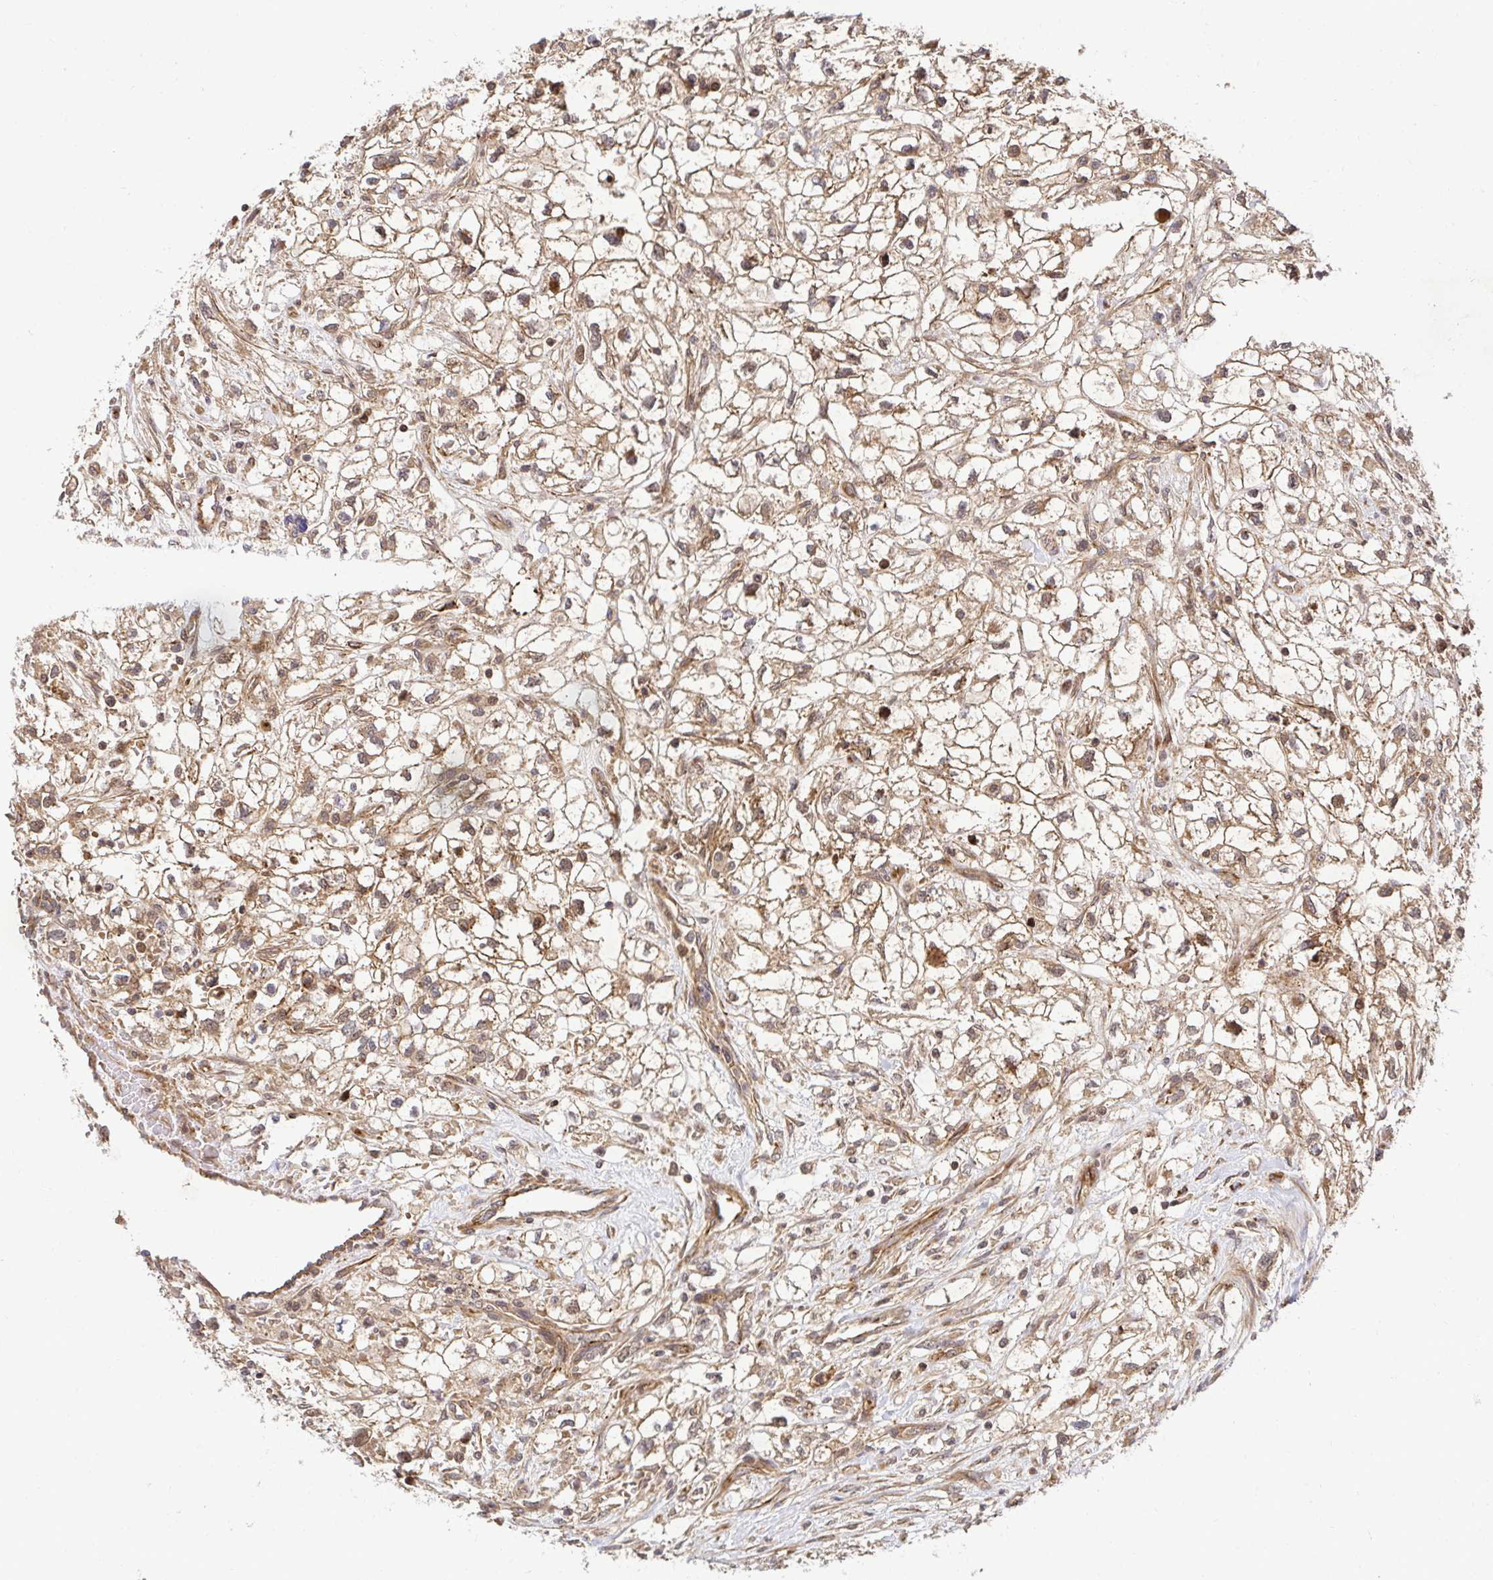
{"staining": {"intensity": "weak", "quantity": "25%-75%", "location": "cytoplasmic/membranous"}, "tissue": "renal cancer", "cell_type": "Tumor cells", "image_type": "cancer", "snomed": [{"axis": "morphology", "description": "Adenocarcinoma, NOS"}, {"axis": "topography", "description": "Kidney"}], "caption": "This is a micrograph of IHC staining of renal adenocarcinoma, which shows weak positivity in the cytoplasmic/membranous of tumor cells.", "gene": "PSMA4", "patient": {"sex": "male", "age": 59}}